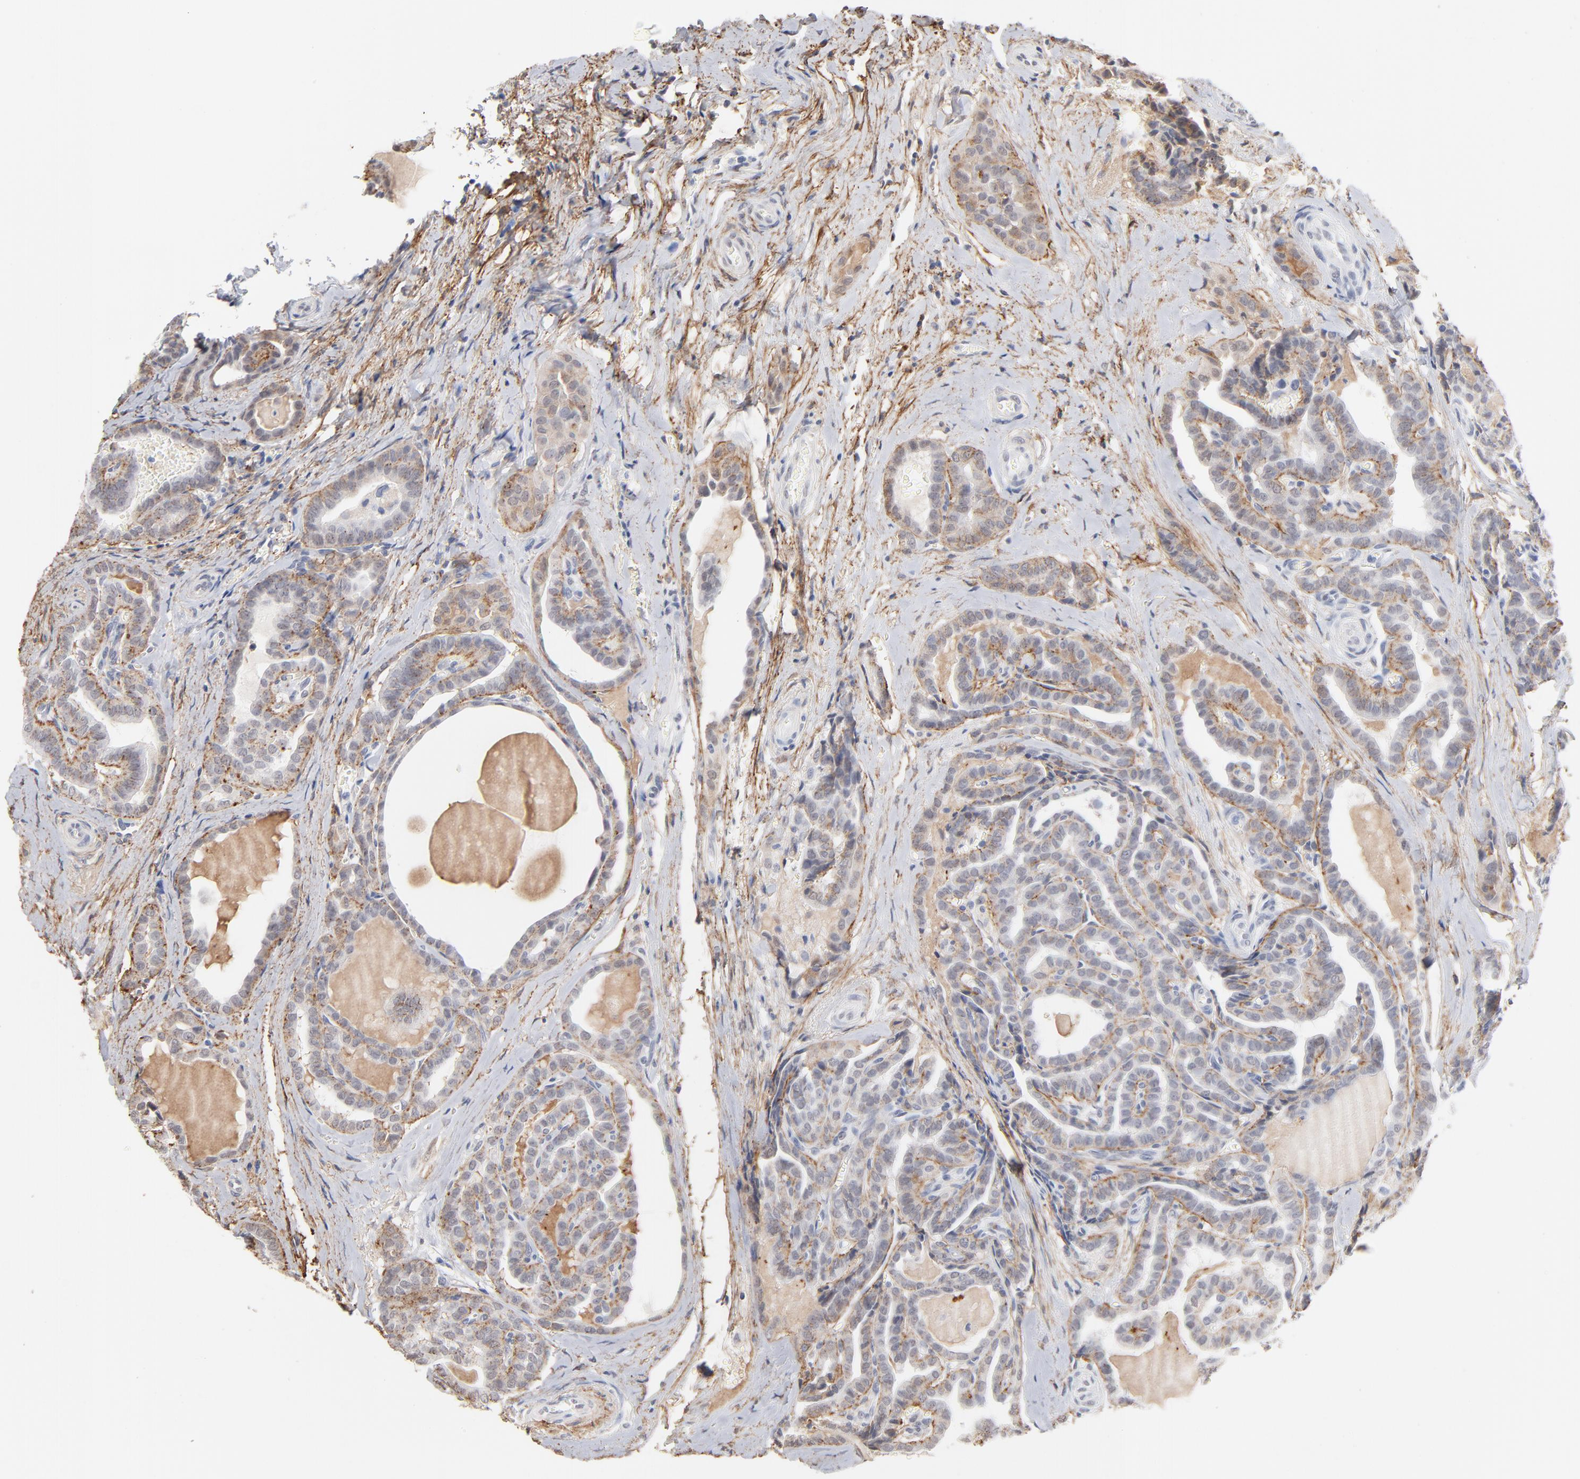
{"staining": {"intensity": "moderate", "quantity": ">75%", "location": "cytoplasmic/membranous"}, "tissue": "thyroid cancer", "cell_type": "Tumor cells", "image_type": "cancer", "snomed": [{"axis": "morphology", "description": "Carcinoma, NOS"}, {"axis": "topography", "description": "Thyroid gland"}], "caption": "Protein analysis of thyroid carcinoma tissue reveals moderate cytoplasmic/membranous positivity in about >75% of tumor cells.", "gene": "LTBP2", "patient": {"sex": "female", "age": 91}}